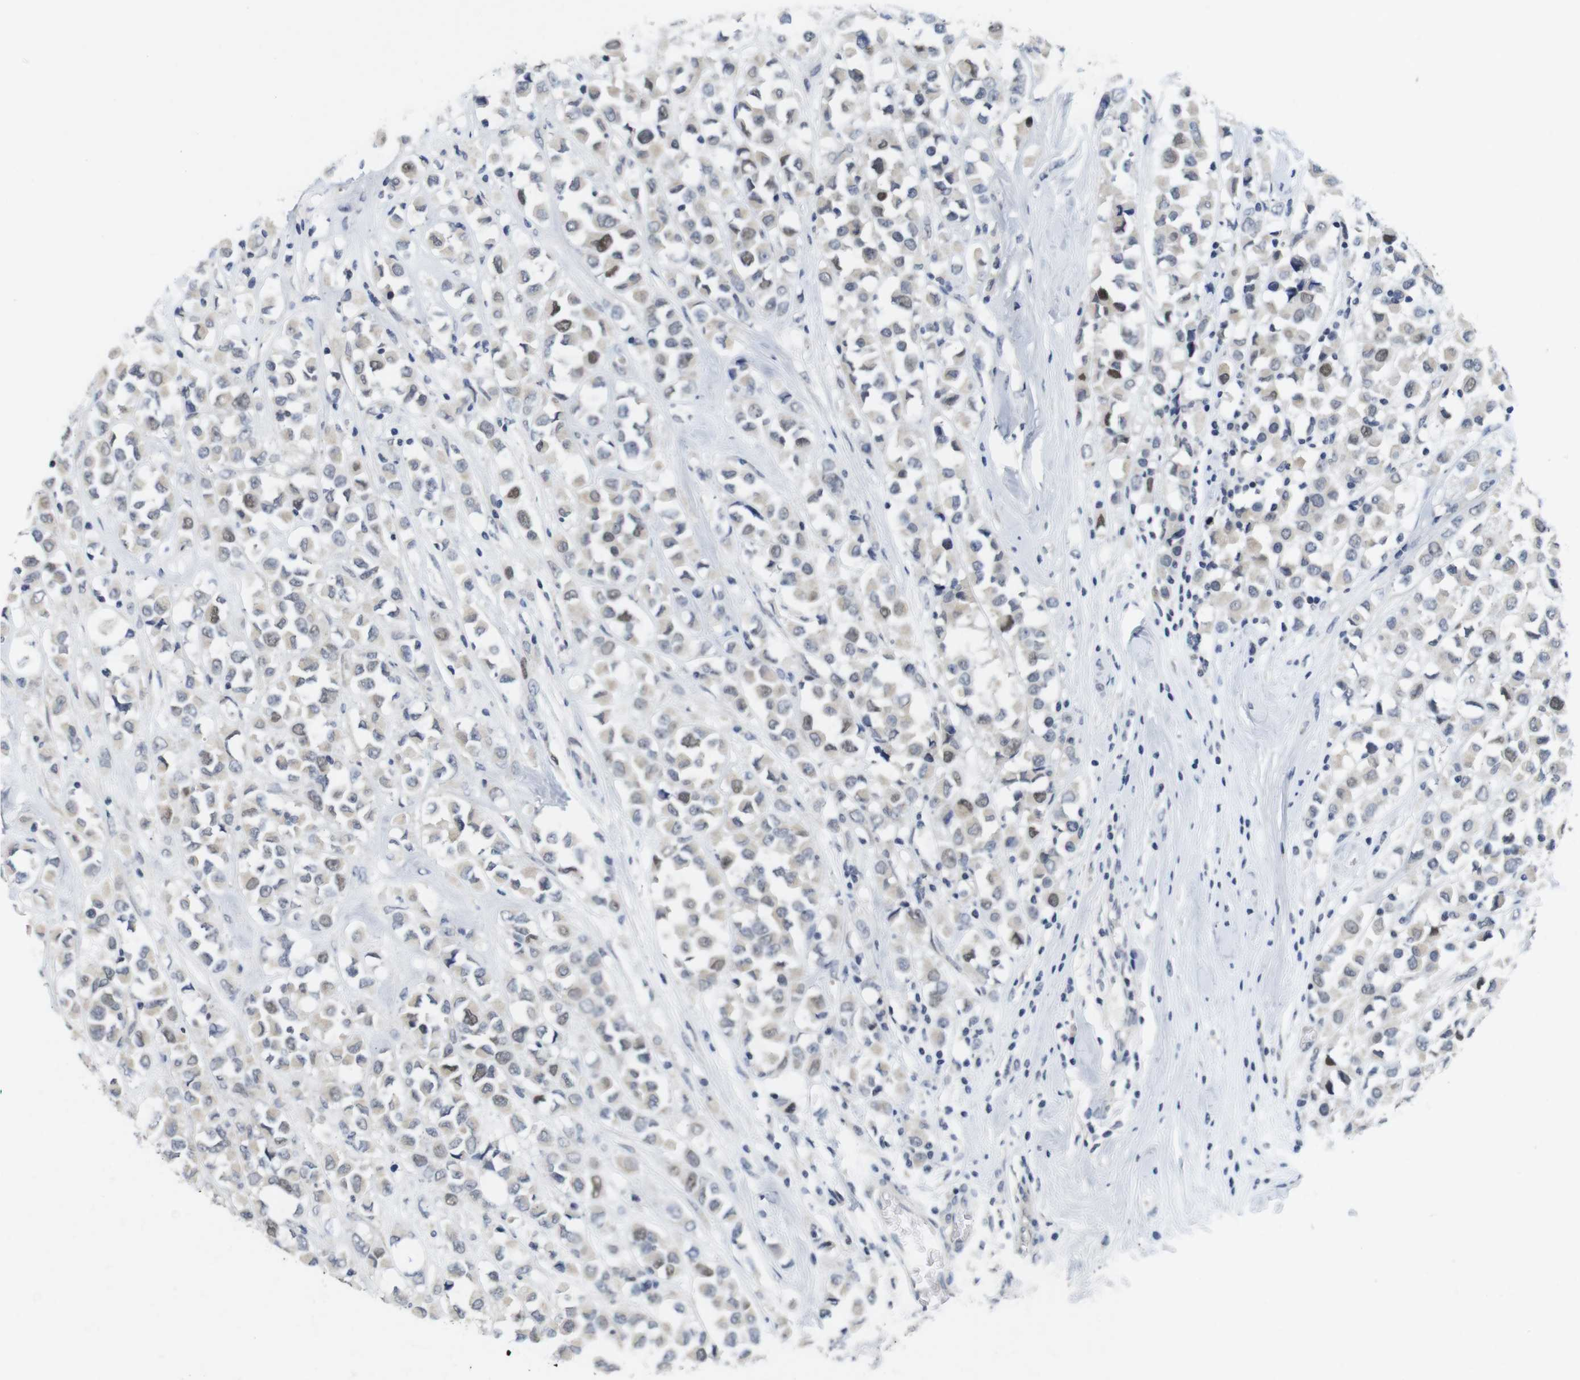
{"staining": {"intensity": "moderate", "quantity": "<25%", "location": "nuclear"}, "tissue": "breast cancer", "cell_type": "Tumor cells", "image_type": "cancer", "snomed": [{"axis": "morphology", "description": "Duct carcinoma"}, {"axis": "topography", "description": "Breast"}], "caption": "An immunohistochemistry histopathology image of tumor tissue is shown. Protein staining in brown labels moderate nuclear positivity in breast cancer (infiltrating ductal carcinoma) within tumor cells.", "gene": "SKP2", "patient": {"sex": "female", "age": 61}}